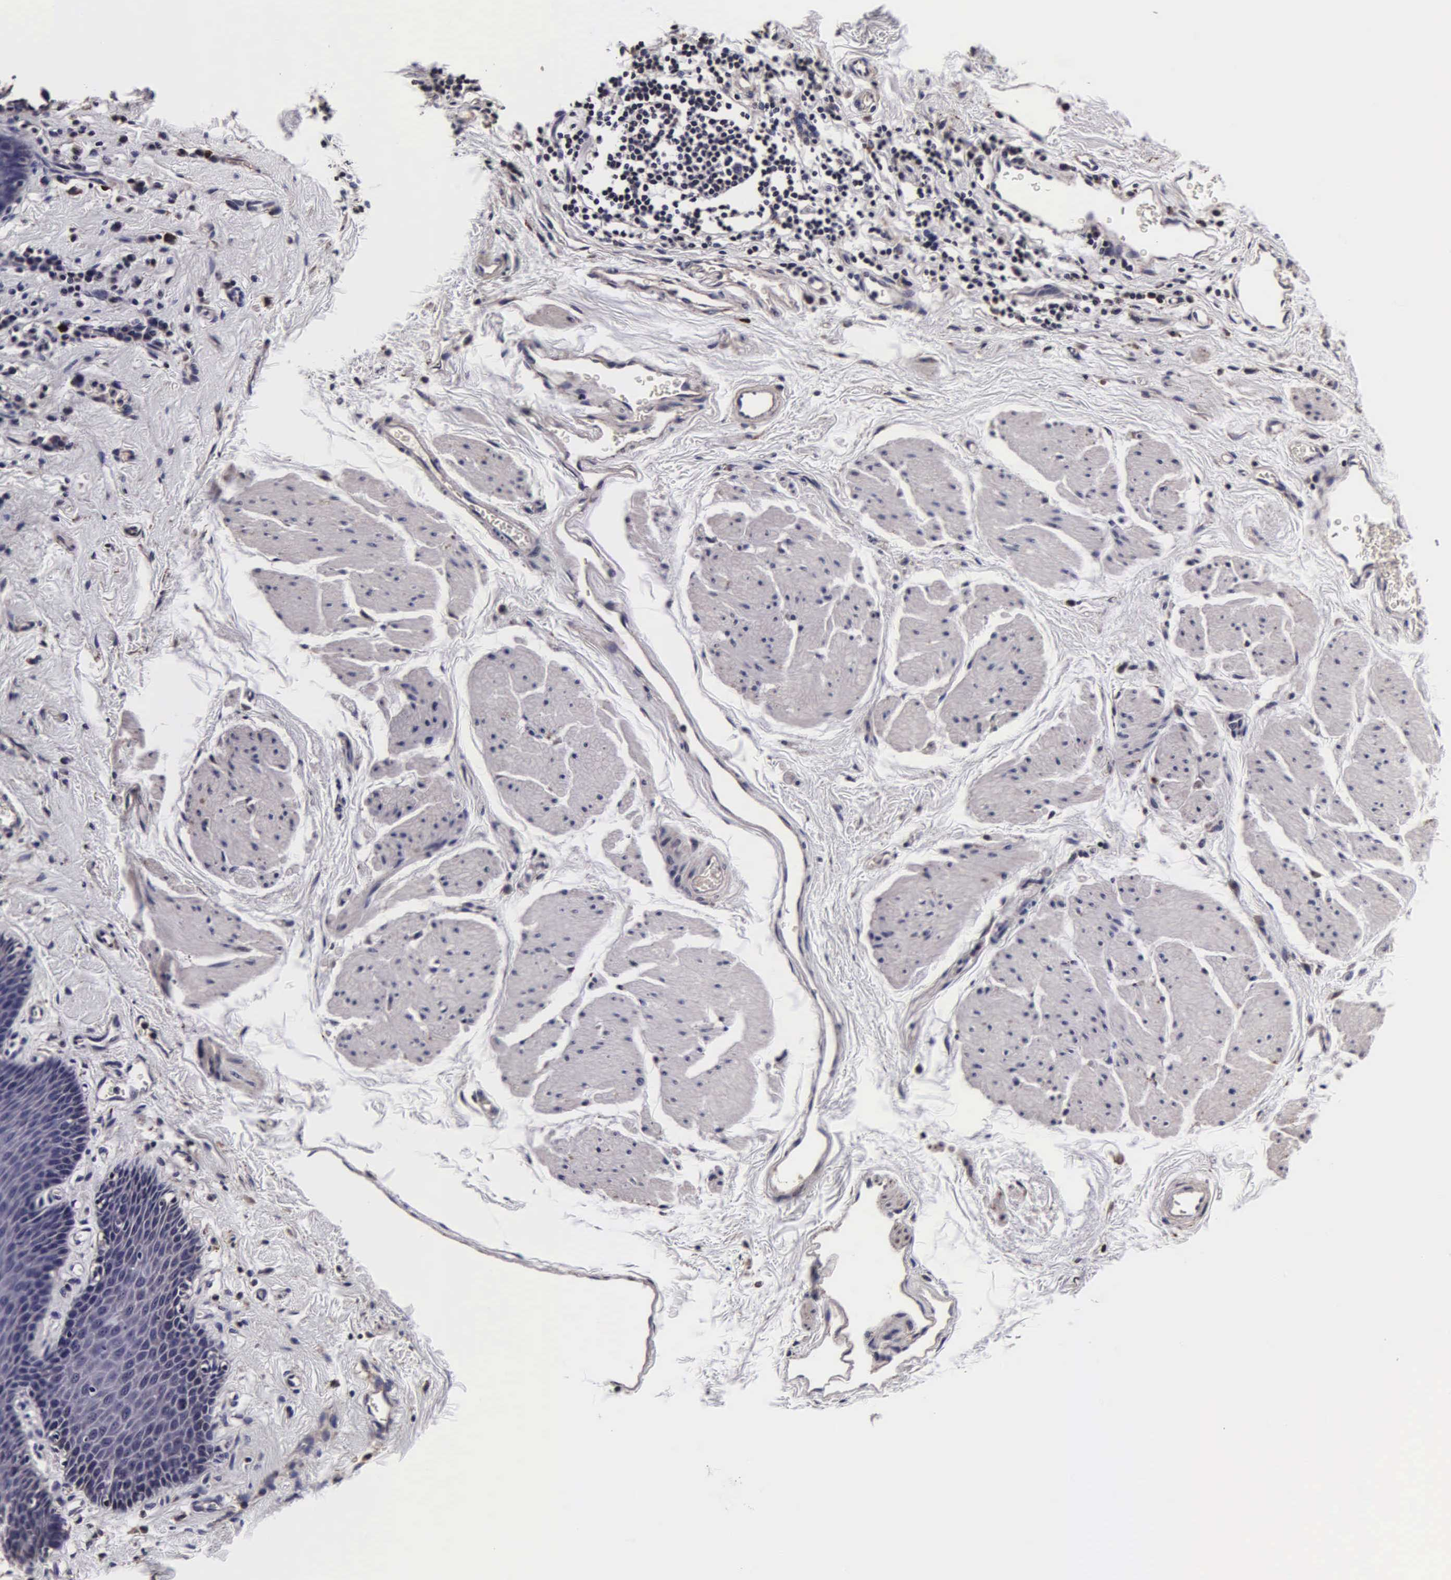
{"staining": {"intensity": "weak", "quantity": "<25%", "location": "cytoplasmic/membranous"}, "tissue": "esophagus", "cell_type": "Squamous epithelial cells", "image_type": "normal", "snomed": [{"axis": "morphology", "description": "Normal tissue, NOS"}, {"axis": "topography", "description": "Esophagus"}], "caption": "Immunohistochemical staining of normal esophagus displays no significant expression in squamous epithelial cells.", "gene": "PSMA3", "patient": {"sex": "male", "age": 70}}